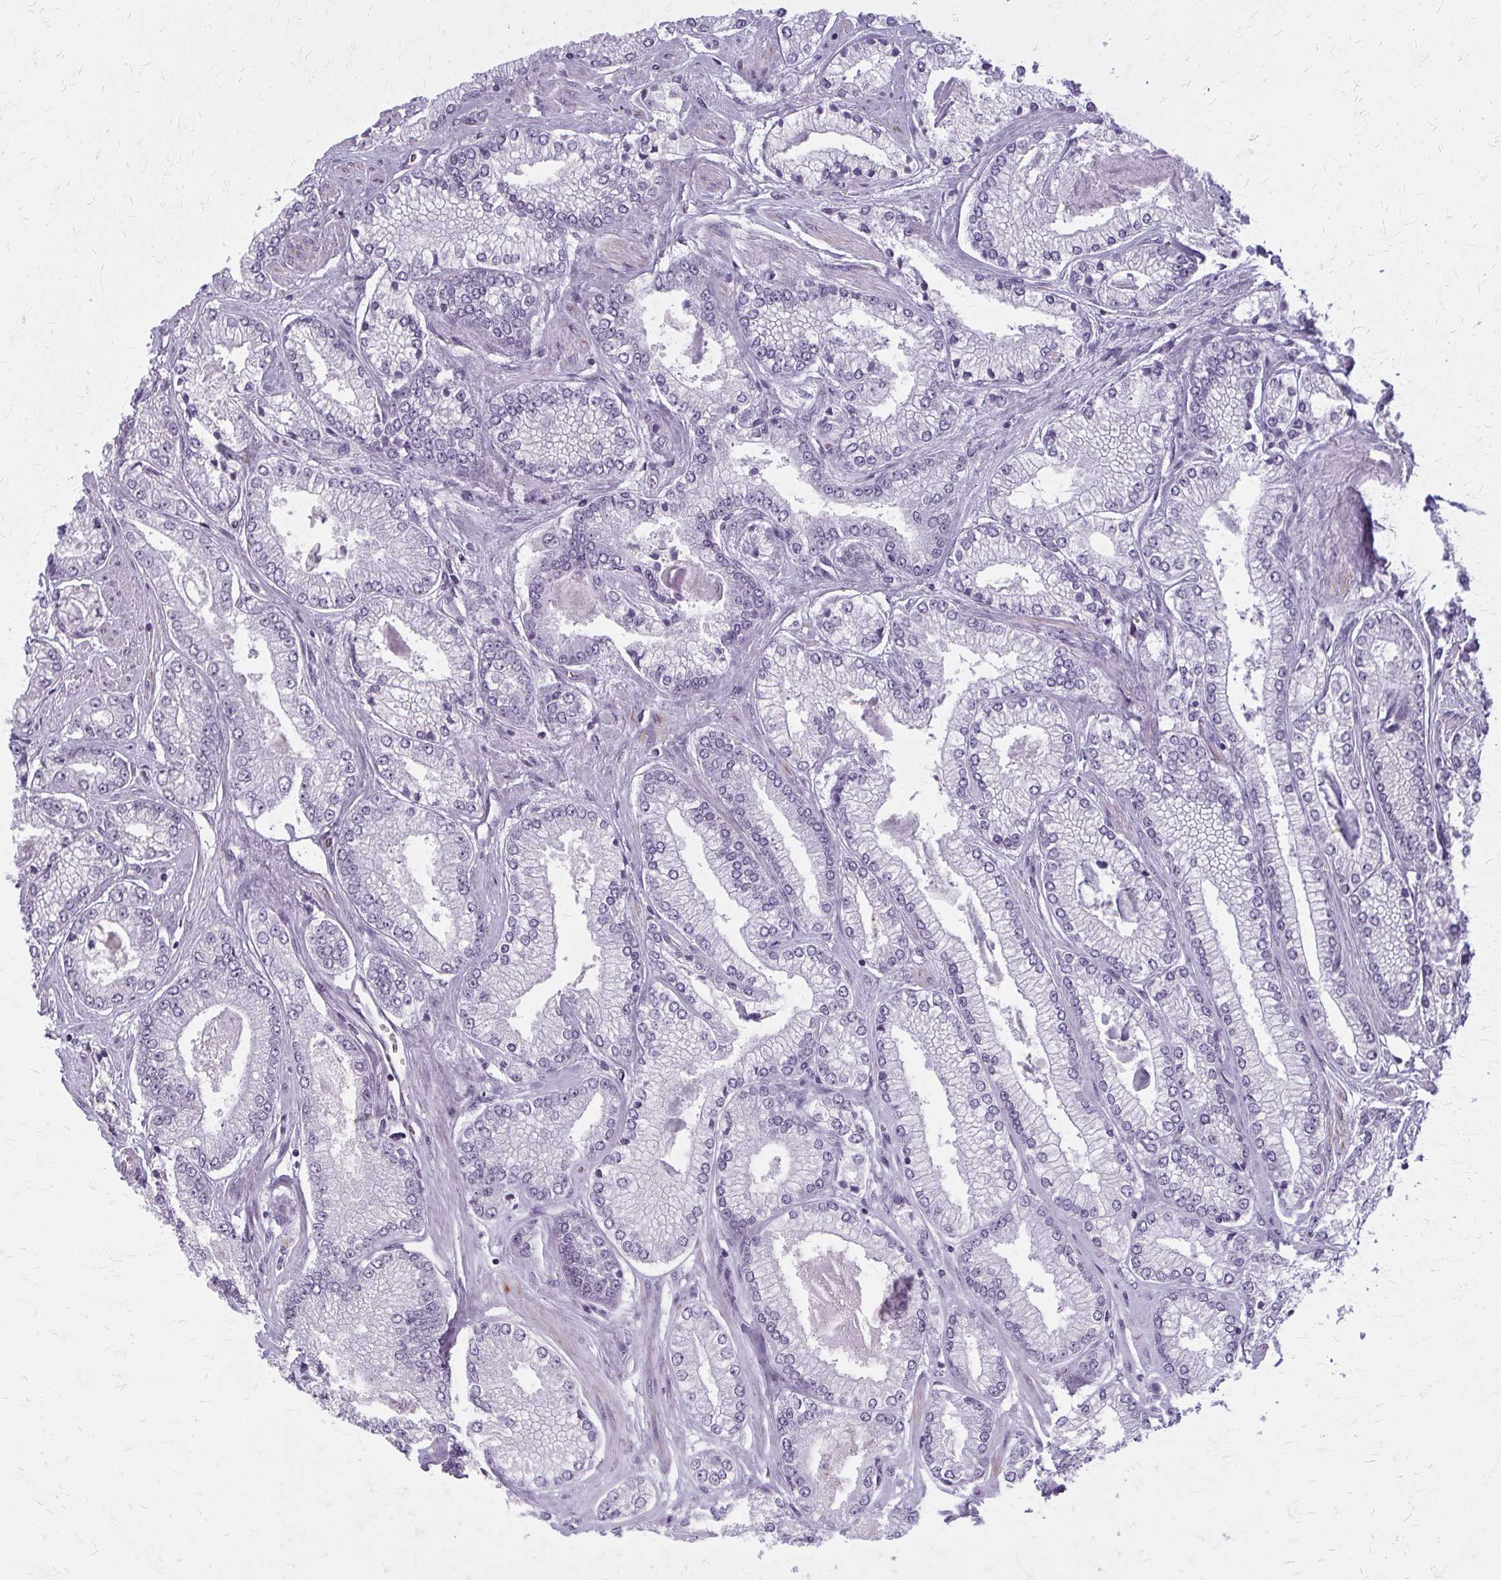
{"staining": {"intensity": "negative", "quantity": "none", "location": "none"}, "tissue": "prostate cancer", "cell_type": "Tumor cells", "image_type": "cancer", "snomed": [{"axis": "morphology", "description": "Adenocarcinoma, Low grade"}, {"axis": "topography", "description": "Prostate"}], "caption": "A photomicrograph of low-grade adenocarcinoma (prostate) stained for a protein reveals no brown staining in tumor cells.", "gene": "CASQ2", "patient": {"sex": "male", "age": 67}}